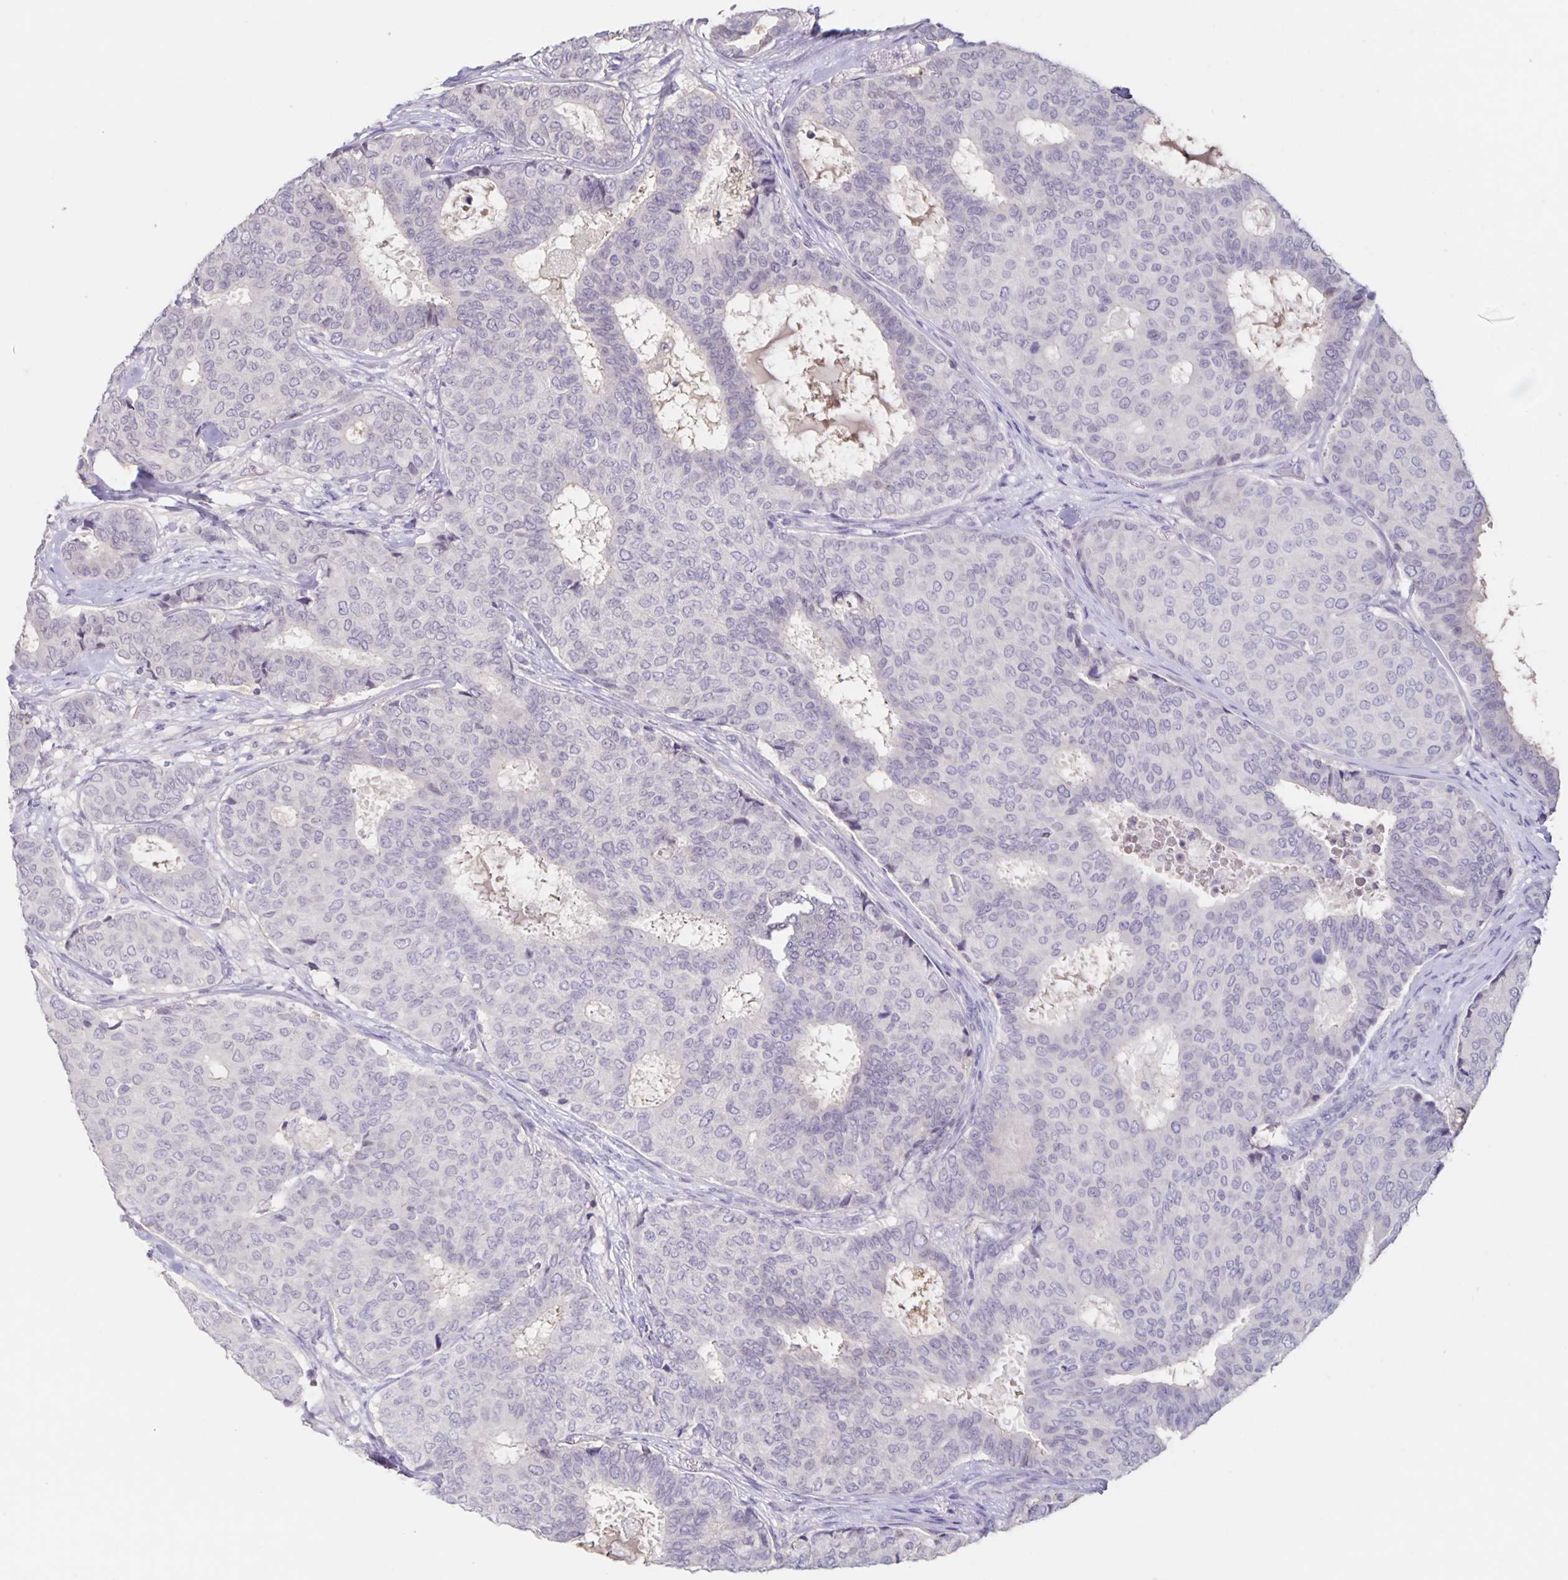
{"staining": {"intensity": "negative", "quantity": "none", "location": "none"}, "tissue": "breast cancer", "cell_type": "Tumor cells", "image_type": "cancer", "snomed": [{"axis": "morphology", "description": "Duct carcinoma"}, {"axis": "topography", "description": "Breast"}], "caption": "Immunohistochemical staining of breast cancer (intraductal carcinoma) exhibits no significant staining in tumor cells.", "gene": "INSL5", "patient": {"sex": "female", "age": 75}}